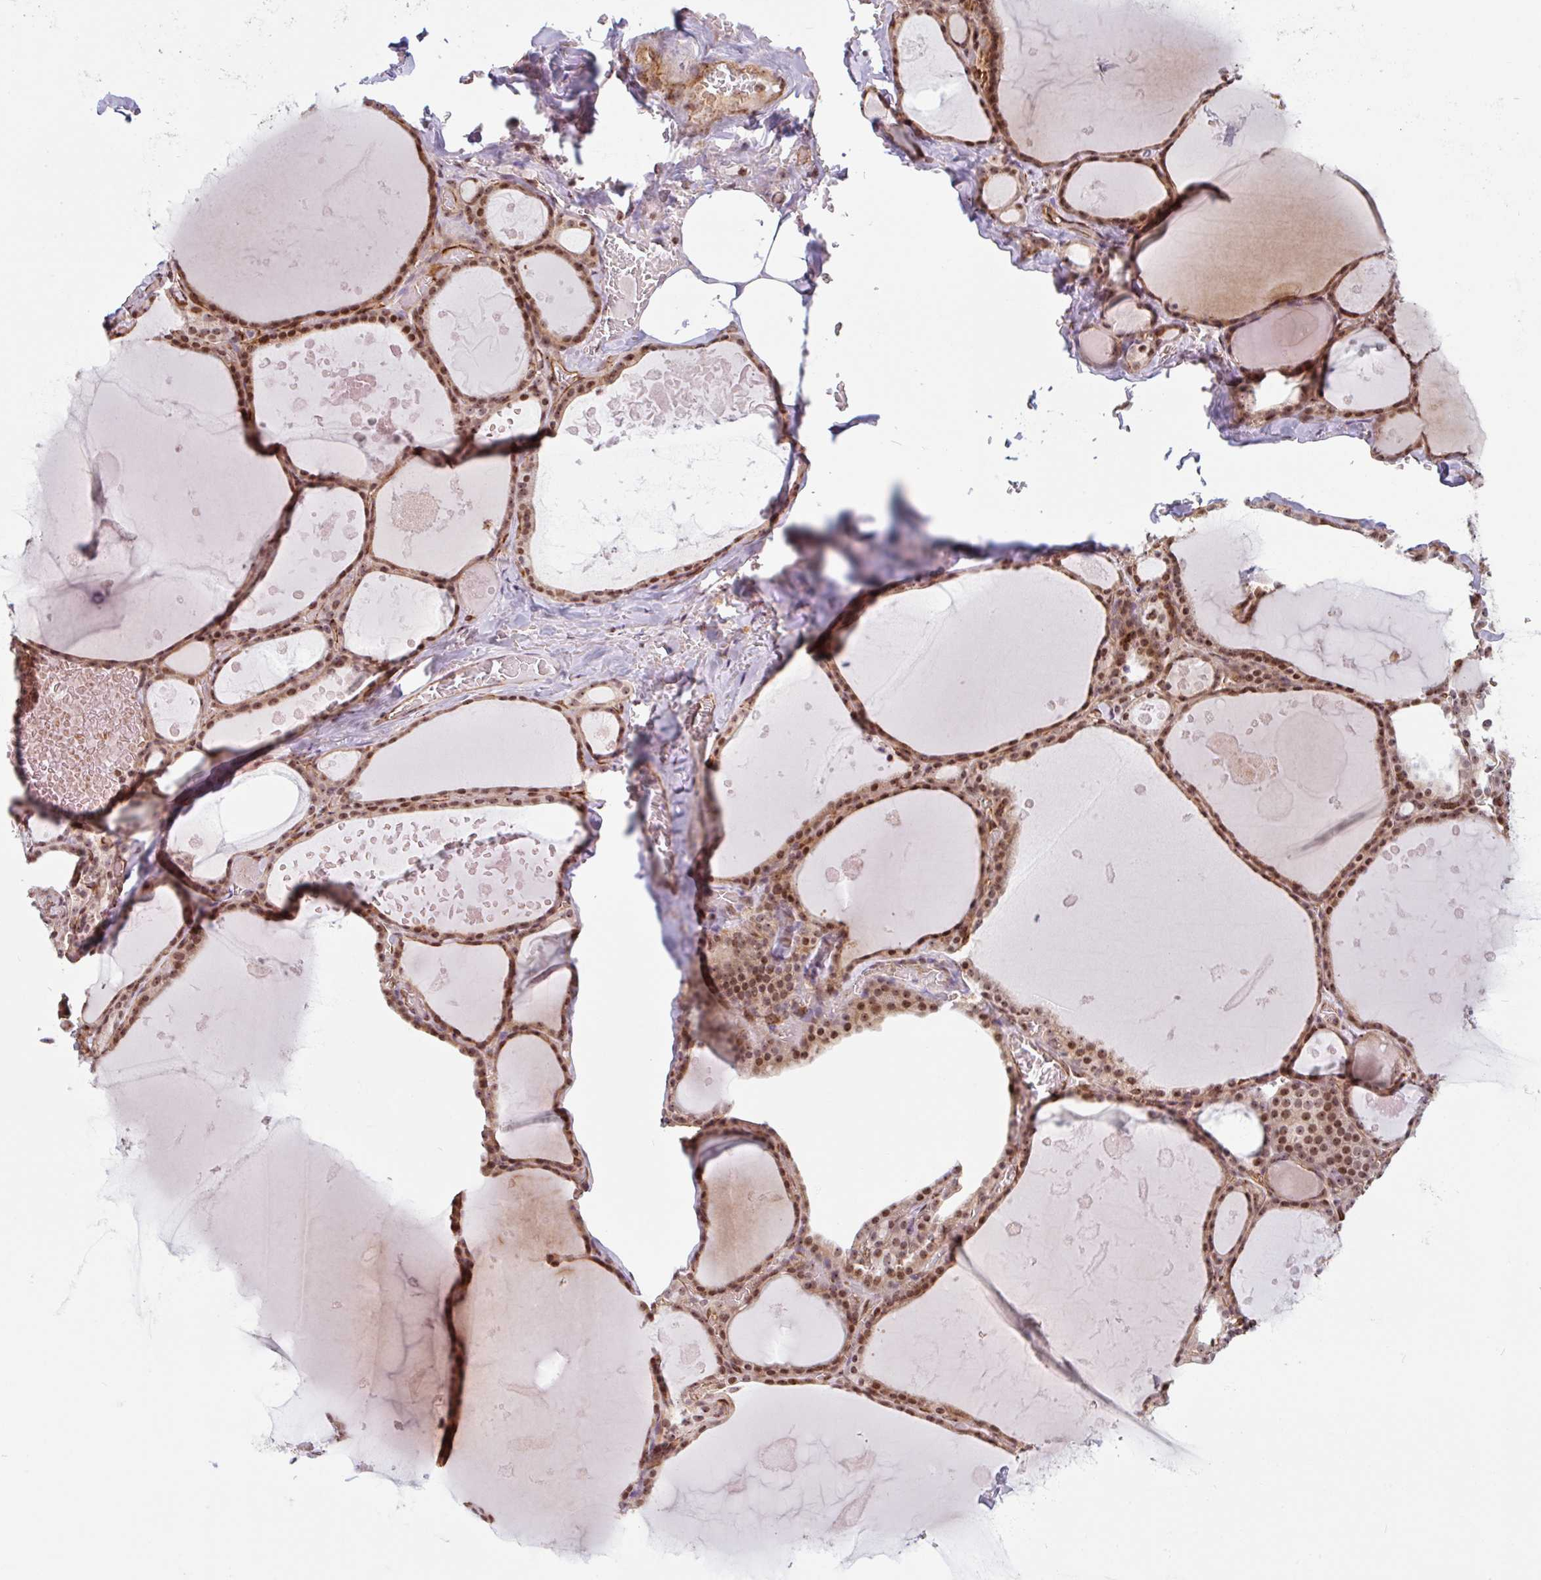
{"staining": {"intensity": "moderate", "quantity": ">75%", "location": "cytoplasmic/membranous,nuclear"}, "tissue": "thyroid gland", "cell_type": "Glandular cells", "image_type": "normal", "snomed": [{"axis": "morphology", "description": "Normal tissue, NOS"}, {"axis": "topography", "description": "Thyroid gland"}], "caption": "Immunohistochemical staining of benign thyroid gland displays medium levels of moderate cytoplasmic/membranous,nuclear staining in approximately >75% of glandular cells.", "gene": "ZNF689", "patient": {"sex": "male", "age": 56}}